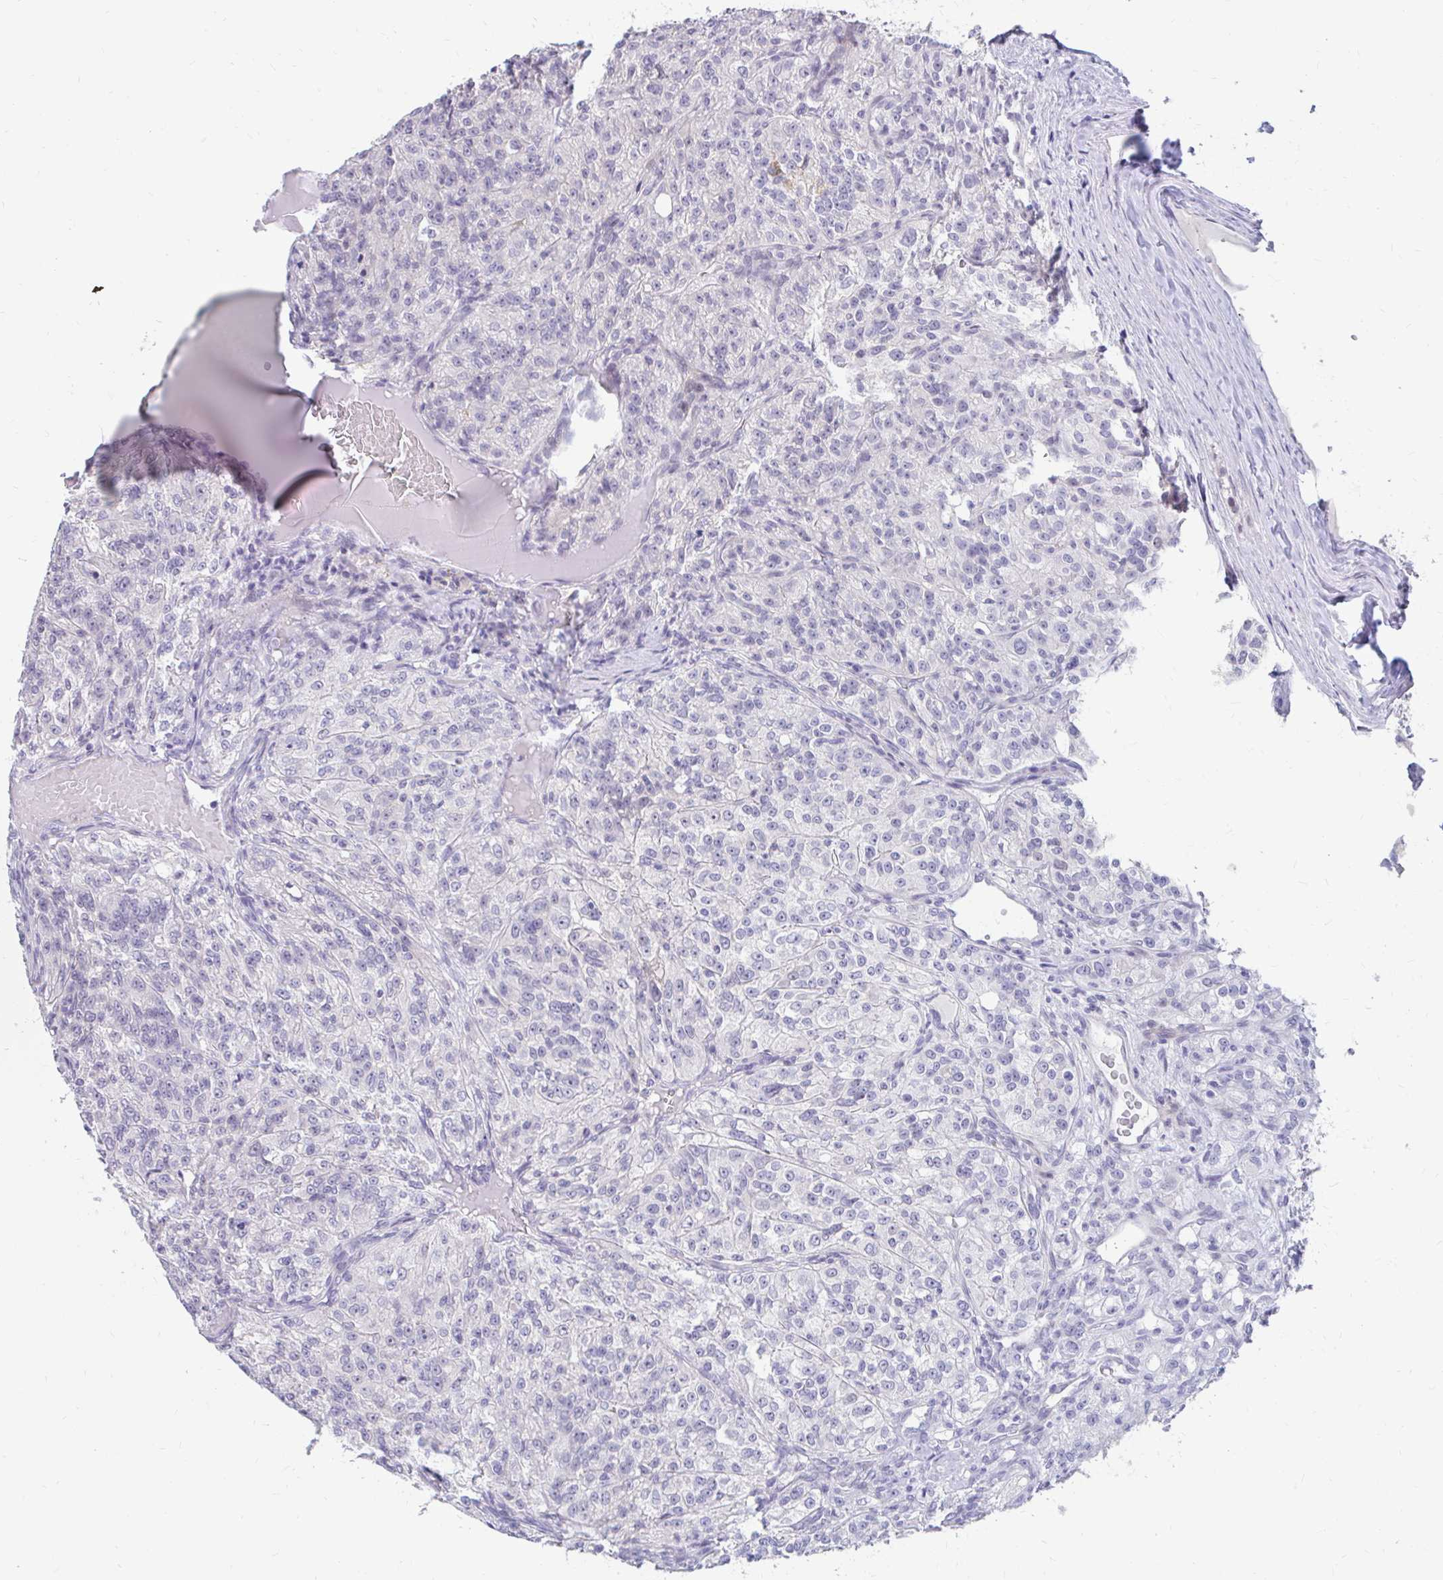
{"staining": {"intensity": "negative", "quantity": "none", "location": "none"}, "tissue": "renal cancer", "cell_type": "Tumor cells", "image_type": "cancer", "snomed": [{"axis": "morphology", "description": "Adenocarcinoma, NOS"}, {"axis": "topography", "description": "Kidney"}], "caption": "Tumor cells are negative for brown protein staining in adenocarcinoma (renal).", "gene": "RGS16", "patient": {"sex": "female", "age": 63}}